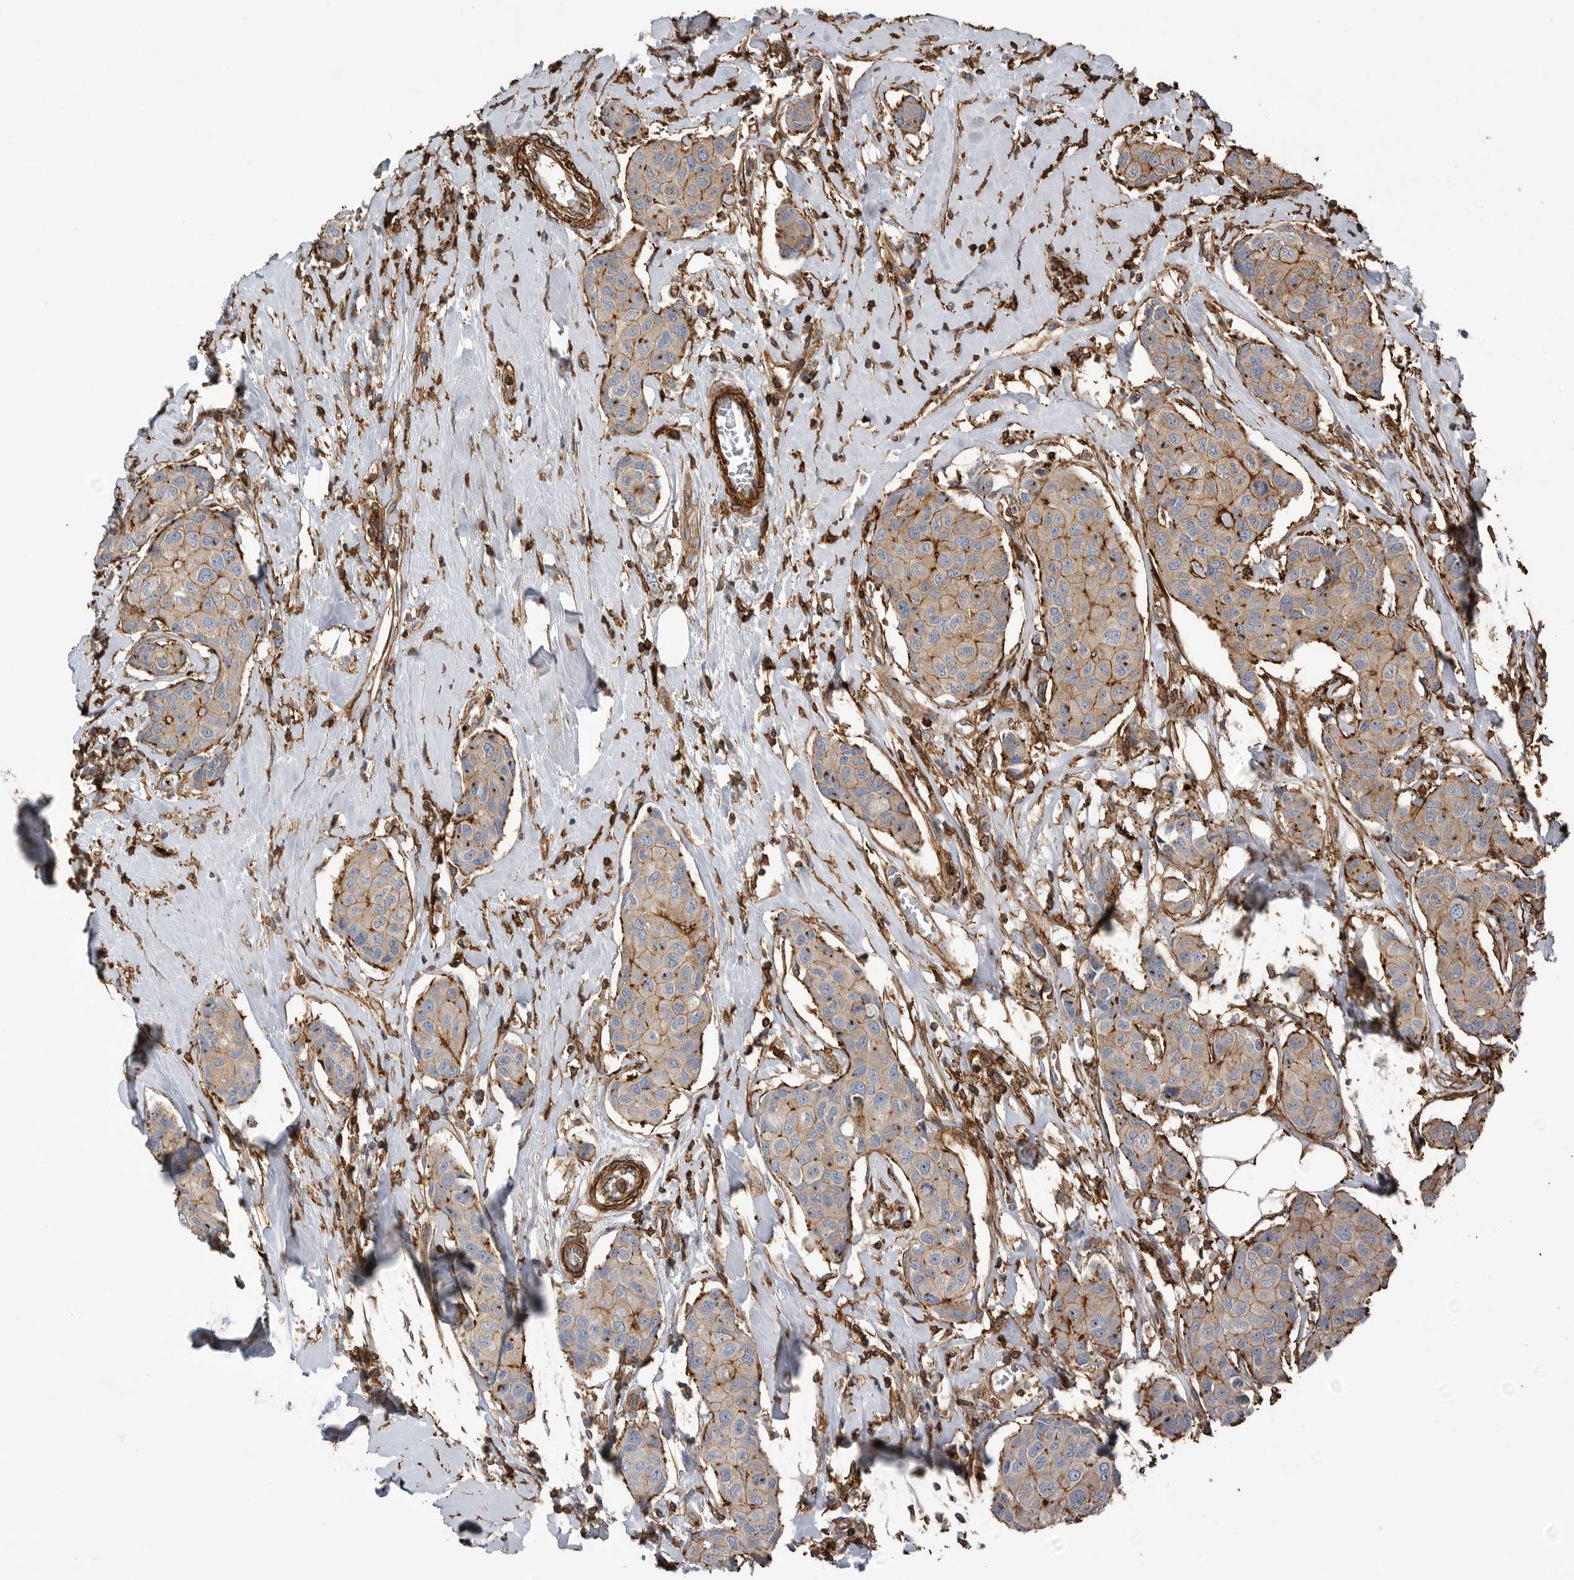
{"staining": {"intensity": "strong", "quantity": "25%-75%", "location": "cytoplasmic/membranous"}, "tissue": "breast cancer", "cell_type": "Tumor cells", "image_type": "cancer", "snomed": [{"axis": "morphology", "description": "Duct carcinoma"}, {"axis": "topography", "description": "Breast"}], "caption": "This is a histology image of immunohistochemistry staining of breast cancer, which shows strong expression in the cytoplasmic/membranous of tumor cells.", "gene": "GPER1", "patient": {"sex": "female", "age": 80}}